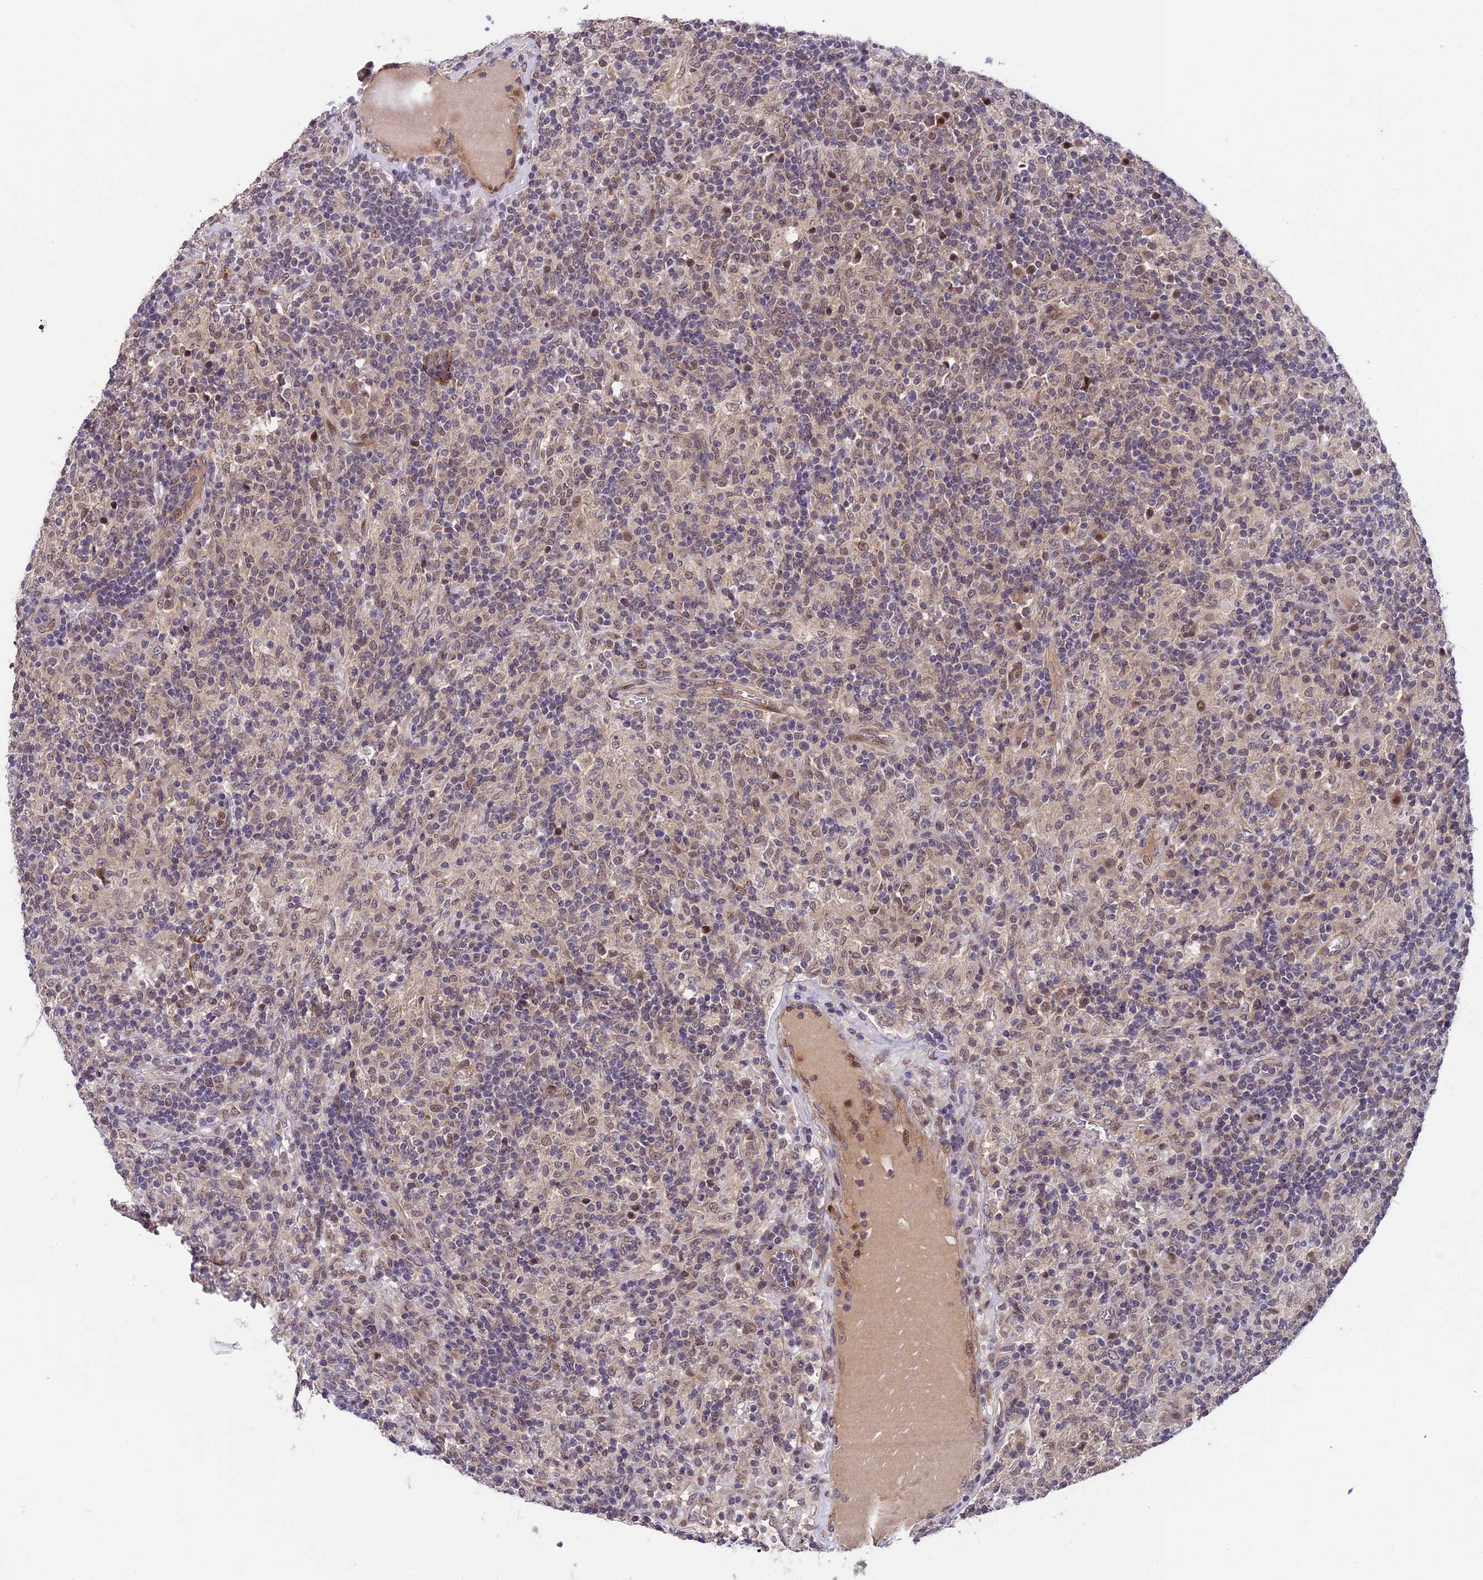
{"staining": {"intensity": "weak", "quantity": ">75%", "location": "nuclear"}, "tissue": "lymphoma", "cell_type": "Tumor cells", "image_type": "cancer", "snomed": [{"axis": "morphology", "description": "Hodgkin's disease, NOS"}, {"axis": "topography", "description": "Lymph node"}], "caption": "Lymphoma stained for a protein shows weak nuclear positivity in tumor cells.", "gene": "SIPA1L3", "patient": {"sex": "male", "age": 70}}